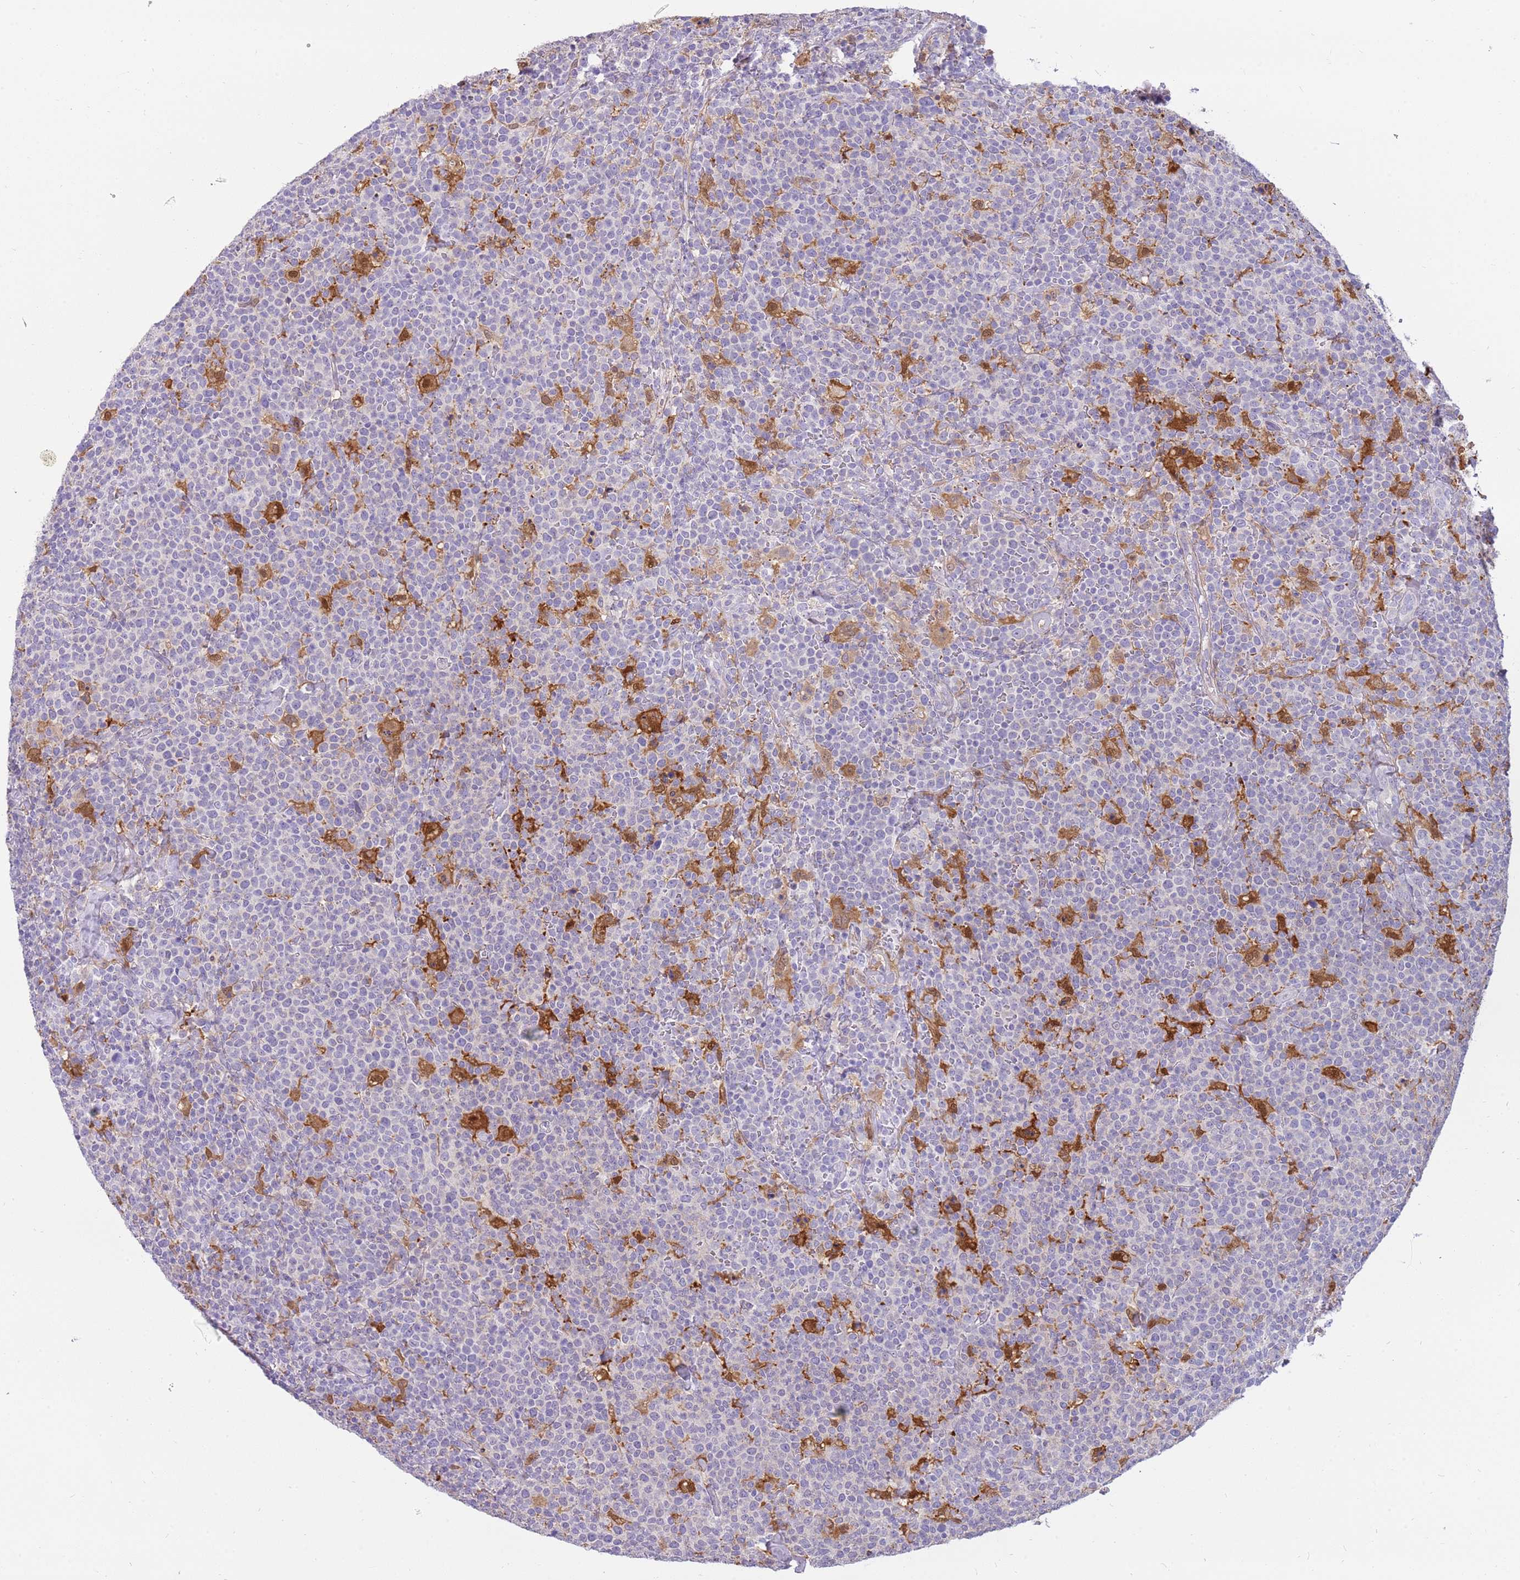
{"staining": {"intensity": "negative", "quantity": "none", "location": "none"}, "tissue": "lymphoma", "cell_type": "Tumor cells", "image_type": "cancer", "snomed": [{"axis": "morphology", "description": "Malignant lymphoma, non-Hodgkin's type, High grade"}, {"axis": "topography", "description": "Lymph node"}], "caption": "This histopathology image is of lymphoma stained with immunohistochemistry to label a protein in brown with the nuclei are counter-stained blue. There is no positivity in tumor cells. (DAB (3,3'-diaminobenzidine) IHC visualized using brightfield microscopy, high magnification).", "gene": "DIPK1C", "patient": {"sex": "male", "age": 61}}